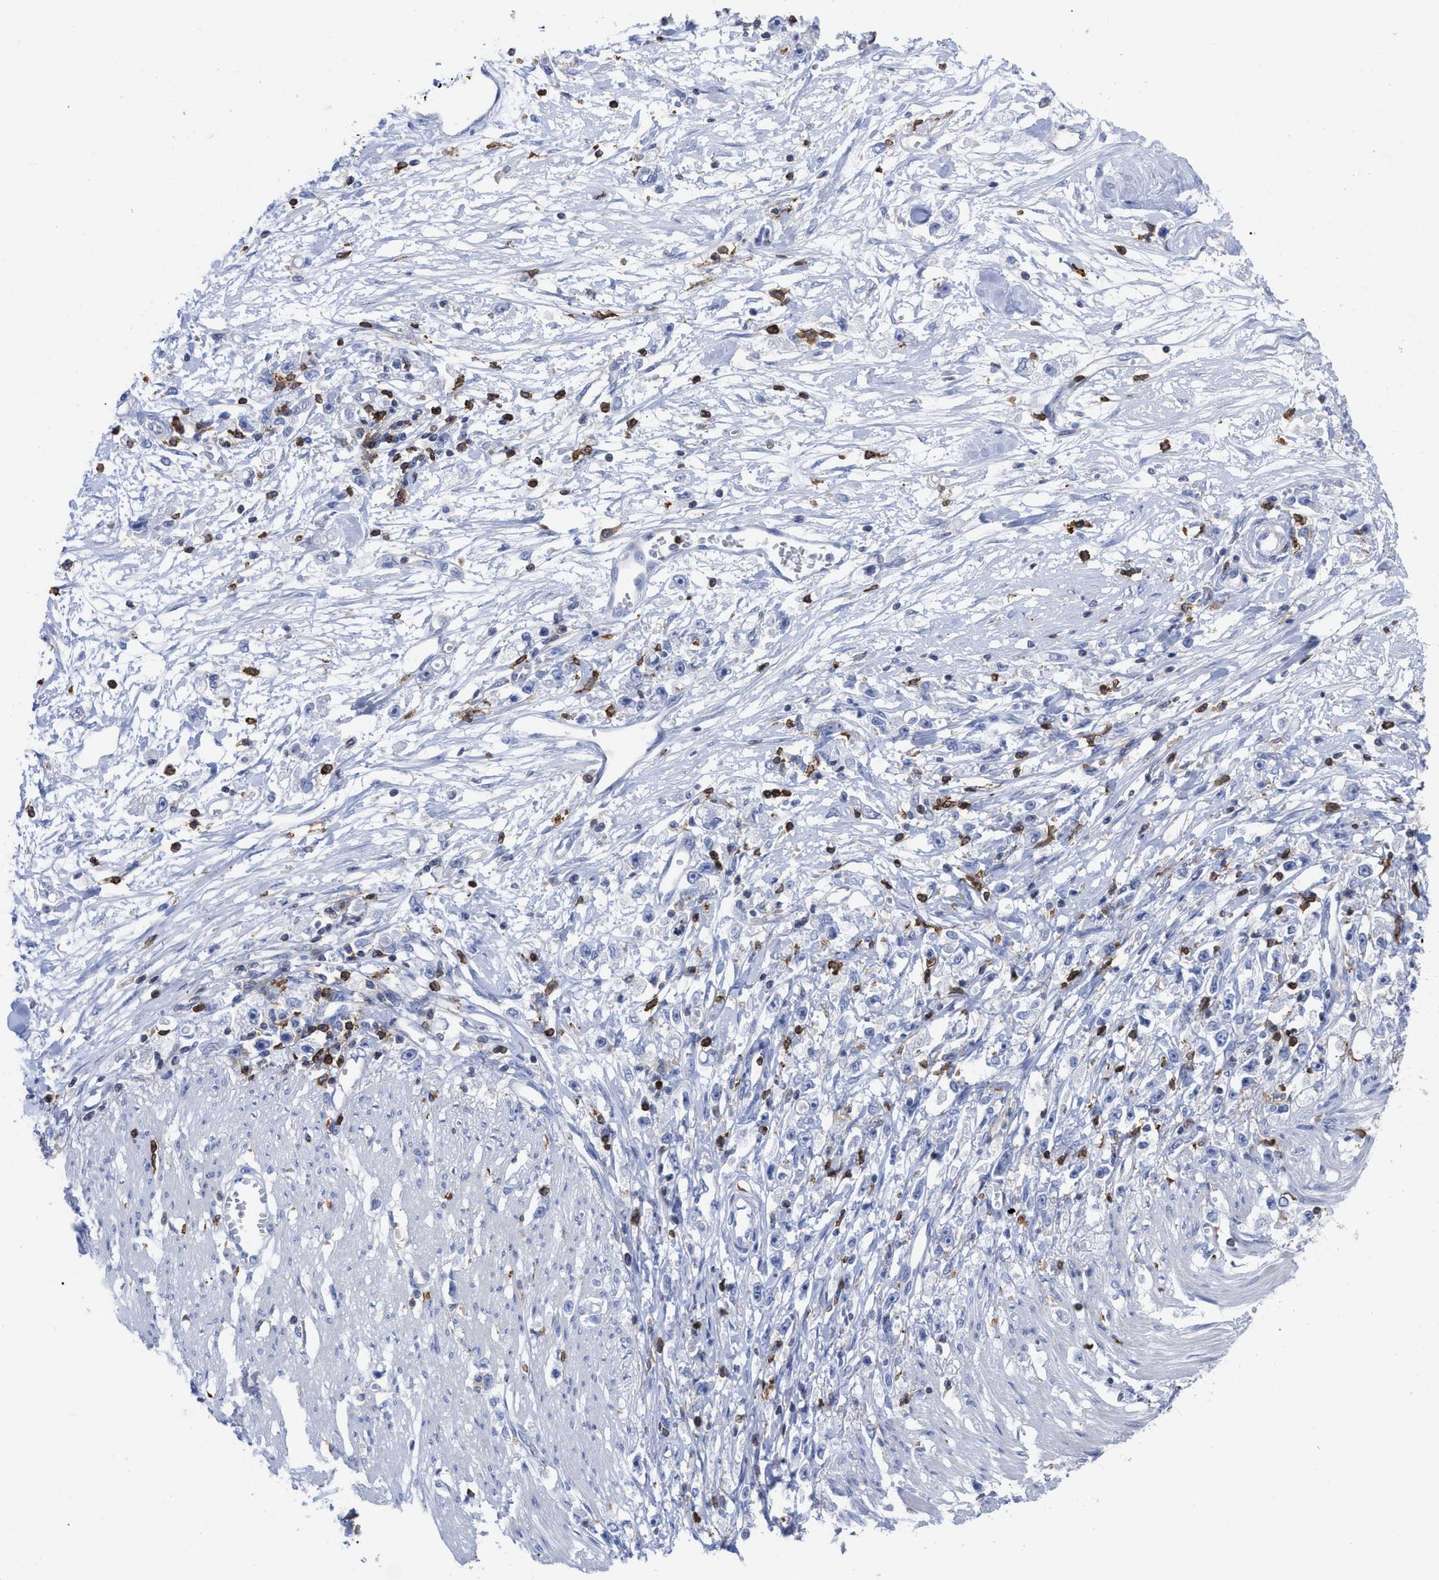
{"staining": {"intensity": "negative", "quantity": "none", "location": "none"}, "tissue": "stomach cancer", "cell_type": "Tumor cells", "image_type": "cancer", "snomed": [{"axis": "morphology", "description": "Adenocarcinoma, NOS"}, {"axis": "topography", "description": "Stomach"}], "caption": "Tumor cells show no significant staining in stomach cancer. The staining was performed using DAB (3,3'-diaminobenzidine) to visualize the protein expression in brown, while the nuclei were stained in blue with hematoxylin (Magnification: 20x).", "gene": "HCLS1", "patient": {"sex": "female", "age": 59}}